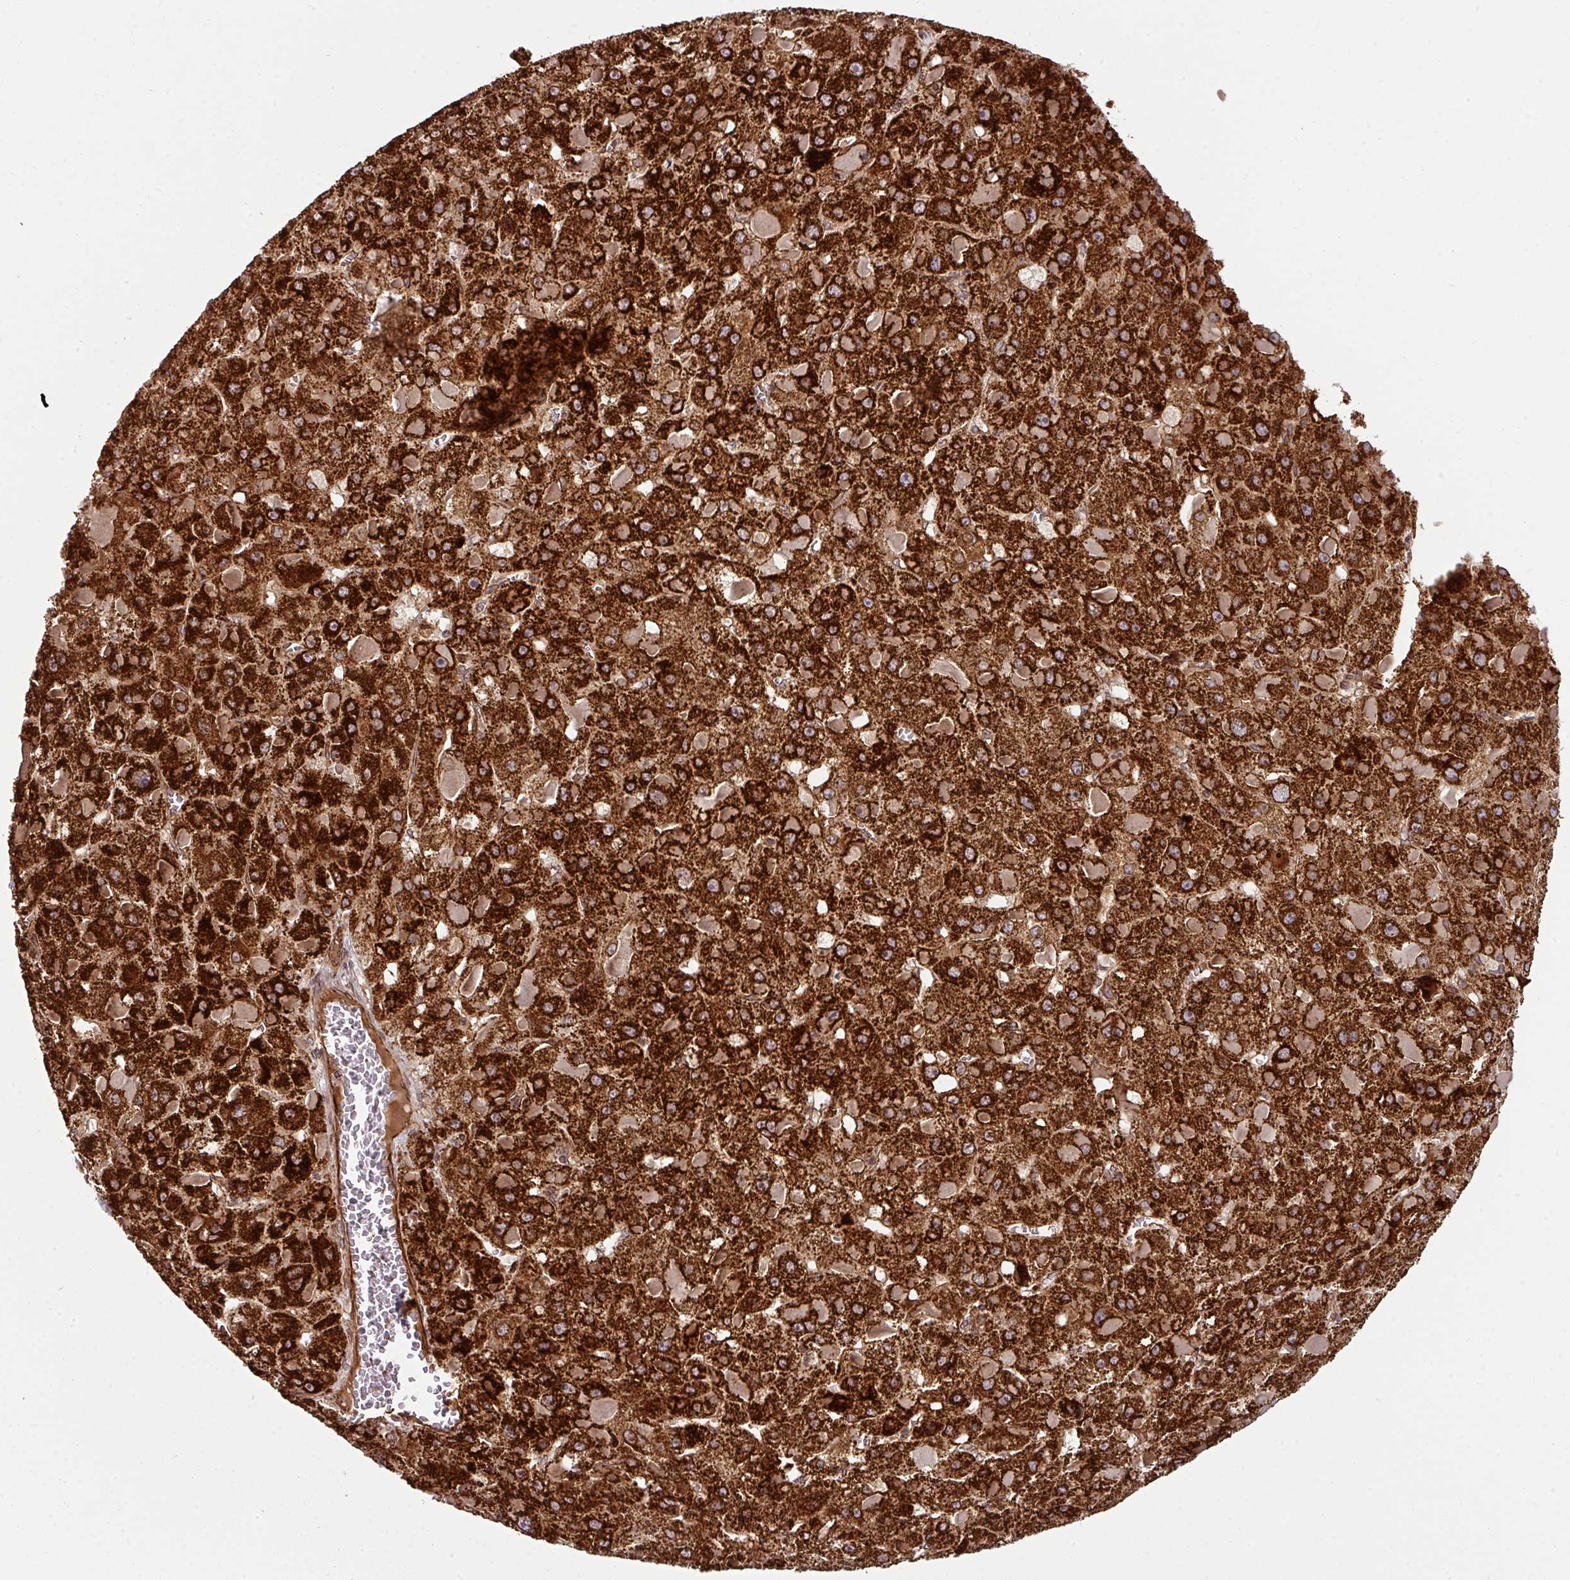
{"staining": {"intensity": "strong", "quantity": ">75%", "location": "cytoplasmic/membranous"}, "tissue": "liver cancer", "cell_type": "Tumor cells", "image_type": "cancer", "snomed": [{"axis": "morphology", "description": "Carcinoma, Hepatocellular, NOS"}, {"axis": "topography", "description": "Liver"}], "caption": "Human liver hepatocellular carcinoma stained with a brown dye shows strong cytoplasmic/membranous positive expression in approximately >75% of tumor cells.", "gene": "TRAP1", "patient": {"sex": "female", "age": 73}}